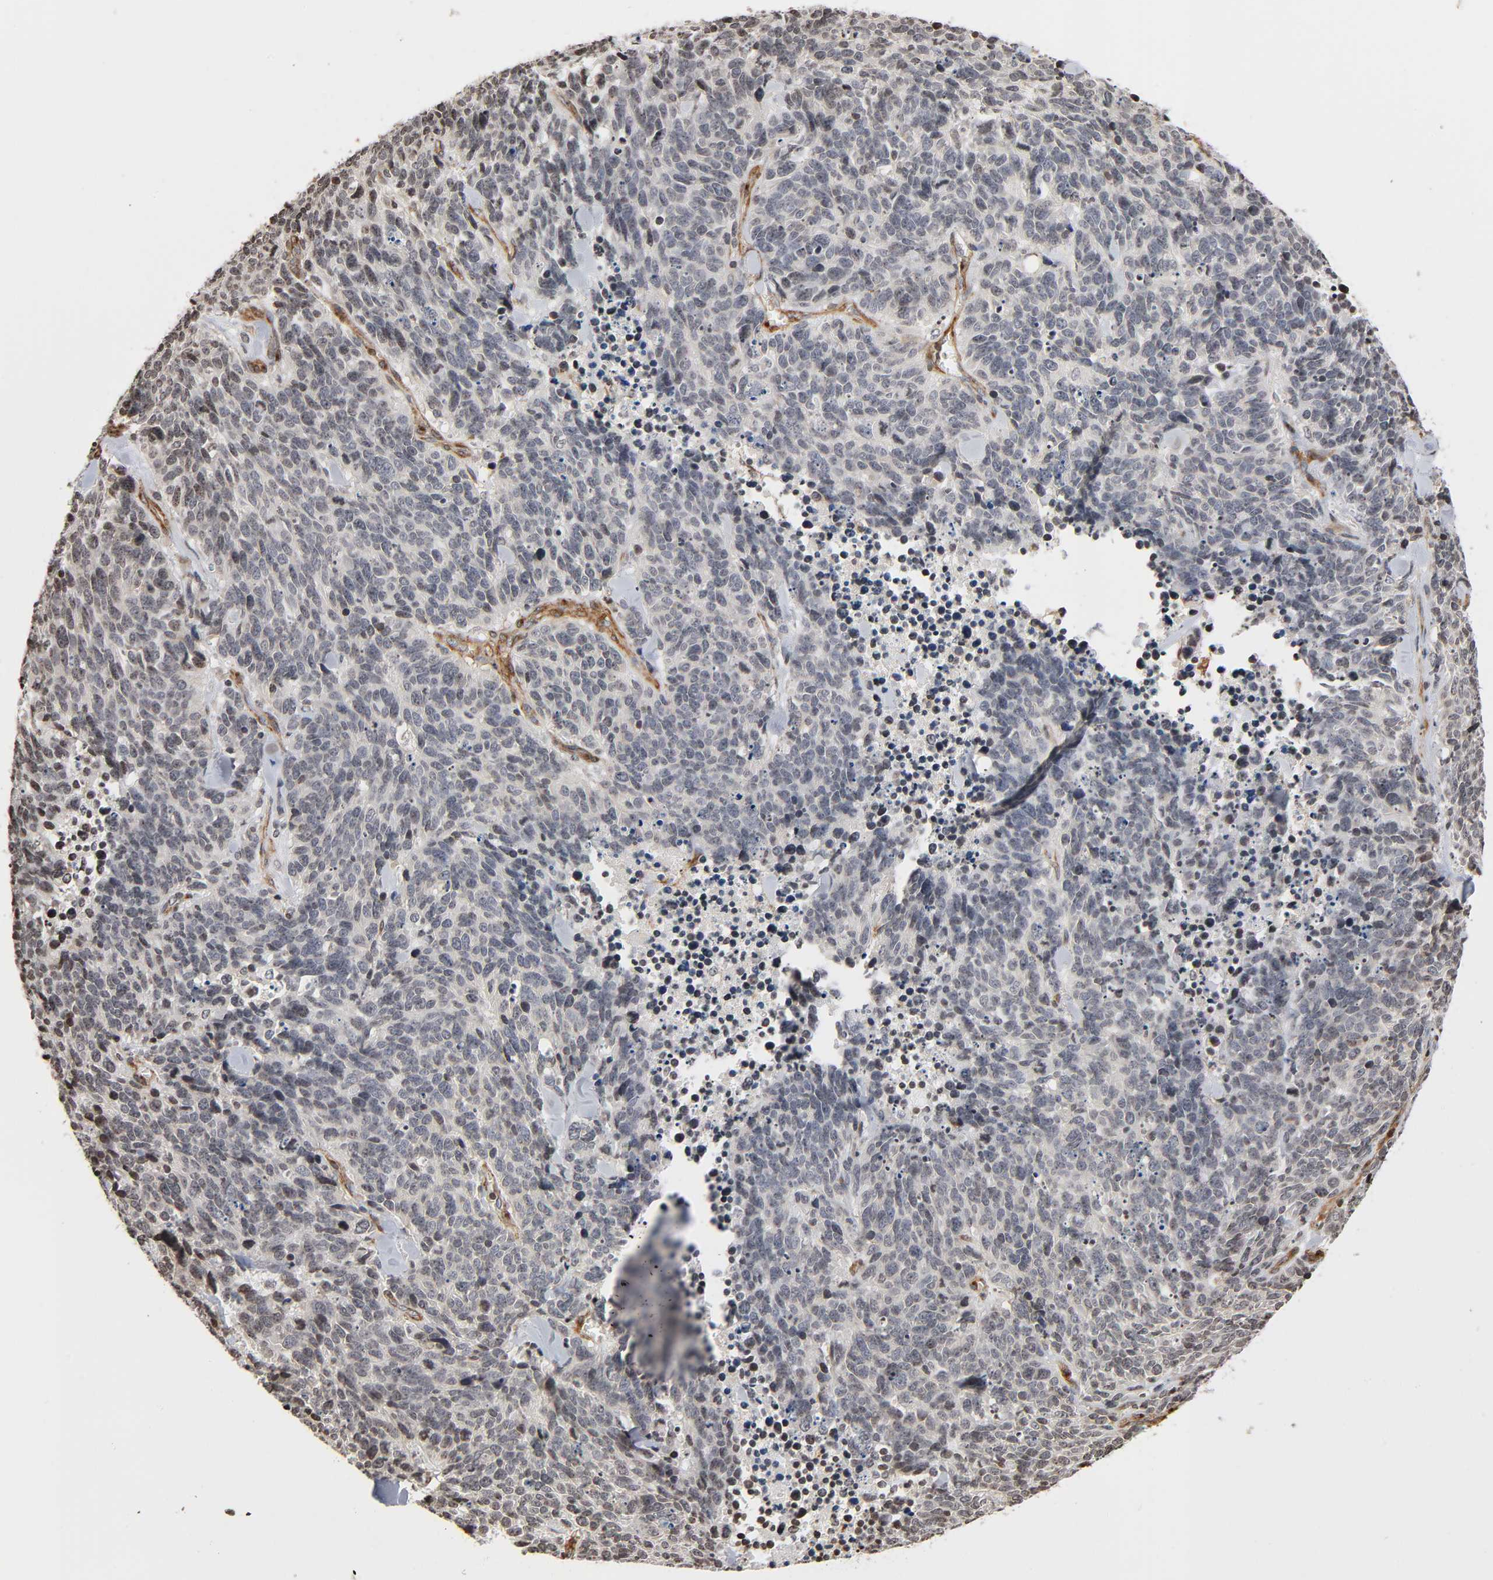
{"staining": {"intensity": "negative", "quantity": "none", "location": "none"}, "tissue": "lung cancer", "cell_type": "Tumor cells", "image_type": "cancer", "snomed": [{"axis": "morphology", "description": "Neoplasm, malignant, NOS"}, {"axis": "topography", "description": "Lung"}], "caption": "This image is of lung malignant neoplasm stained with immunohistochemistry (IHC) to label a protein in brown with the nuclei are counter-stained blue. There is no staining in tumor cells.", "gene": "ITGAV", "patient": {"sex": "female", "age": 58}}